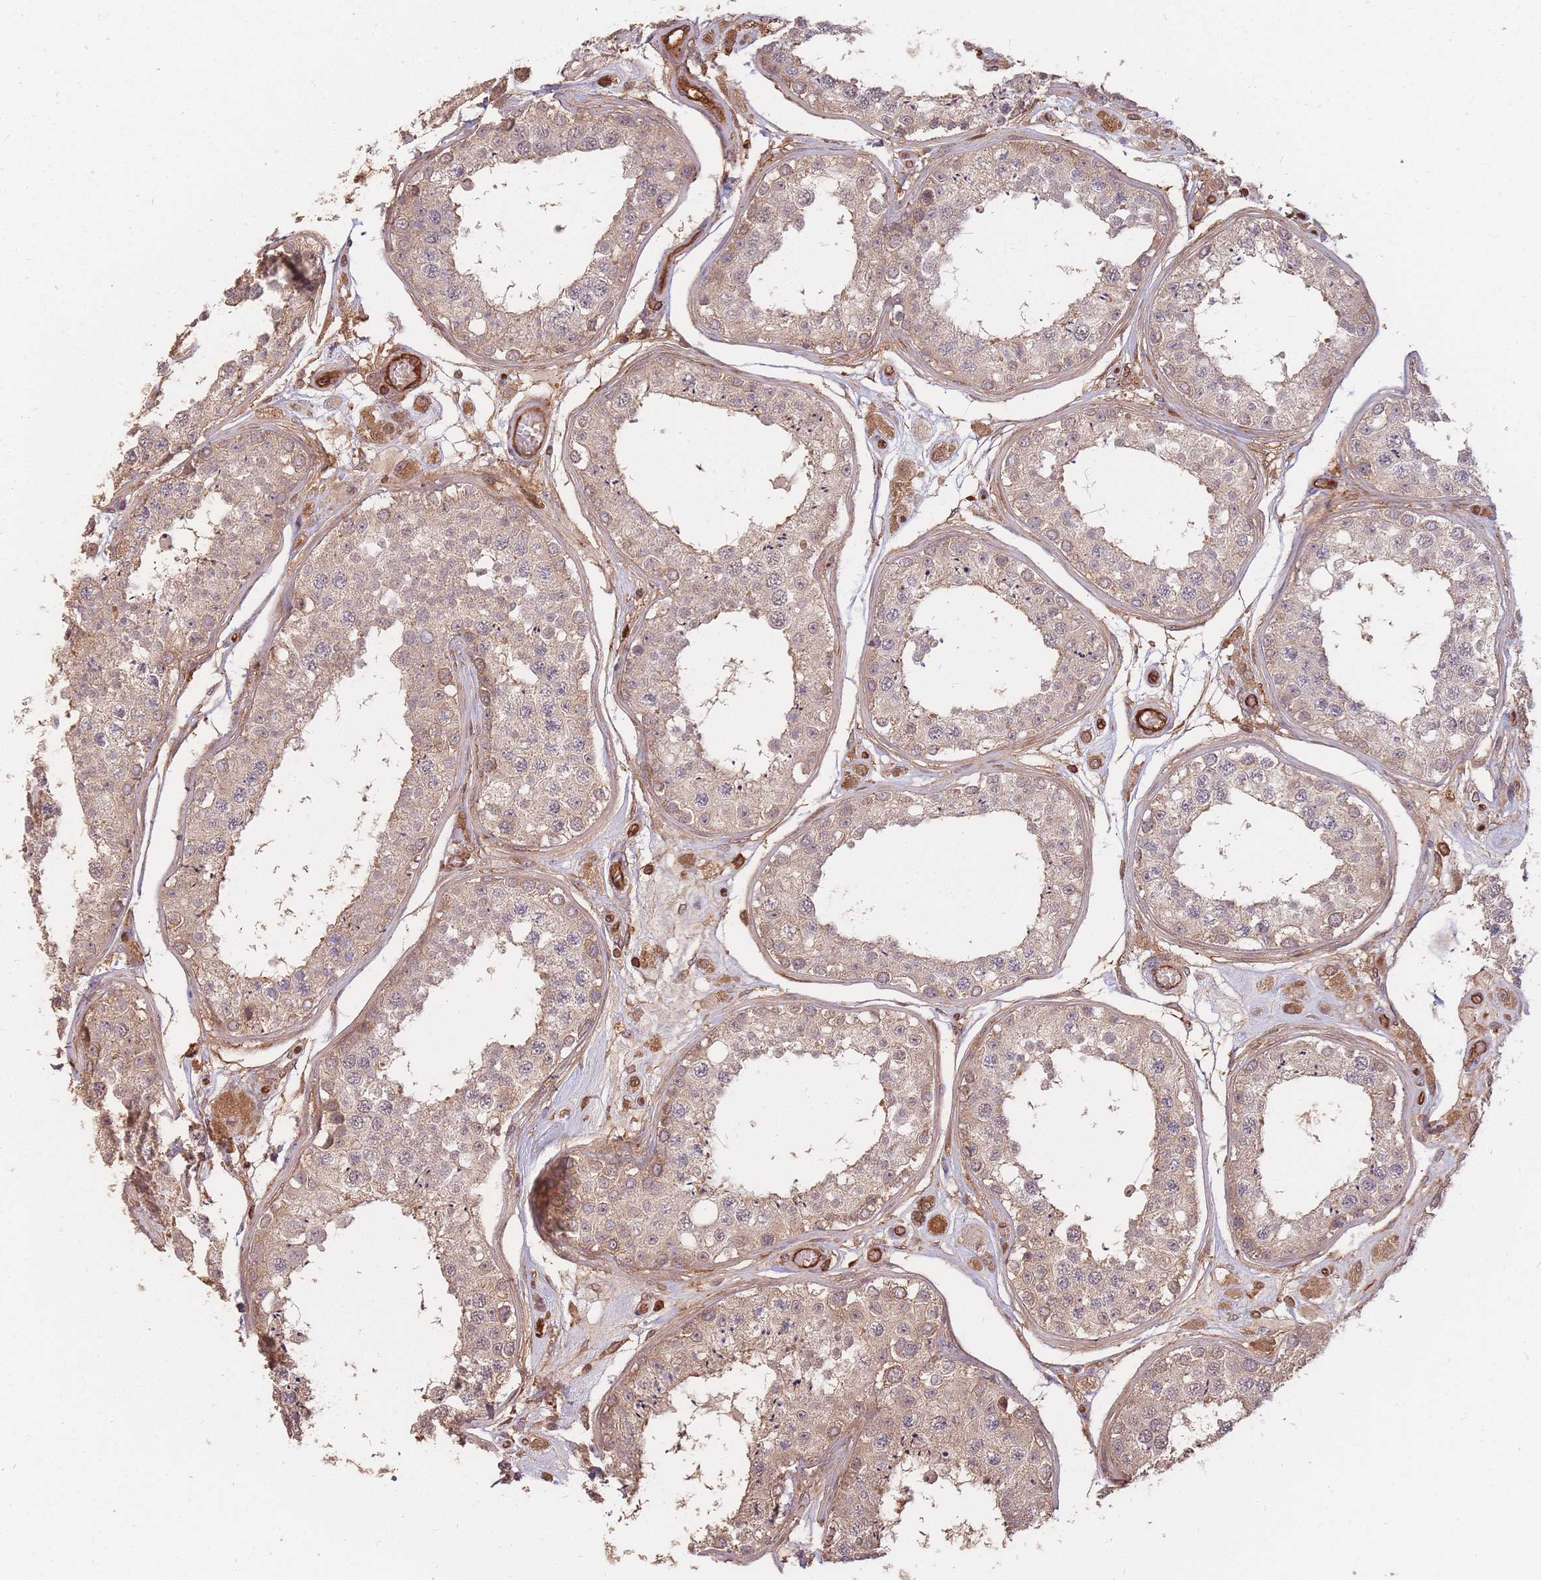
{"staining": {"intensity": "moderate", "quantity": ">75%", "location": "cytoplasmic/membranous"}, "tissue": "testis", "cell_type": "Cells in seminiferous ducts", "image_type": "normal", "snomed": [{"axis": "morphology", "description": "Normal tissue, NOS"}, {"axis": "topography", "description": "Testis"}], "caption": "Protein analysis of normal testis shows moderate cytoplasmic/membranous expression in about >75% of cells in seminiferous ducts.", "gene": "PLS3", "patient": {"sex": "male", "age": 25}}